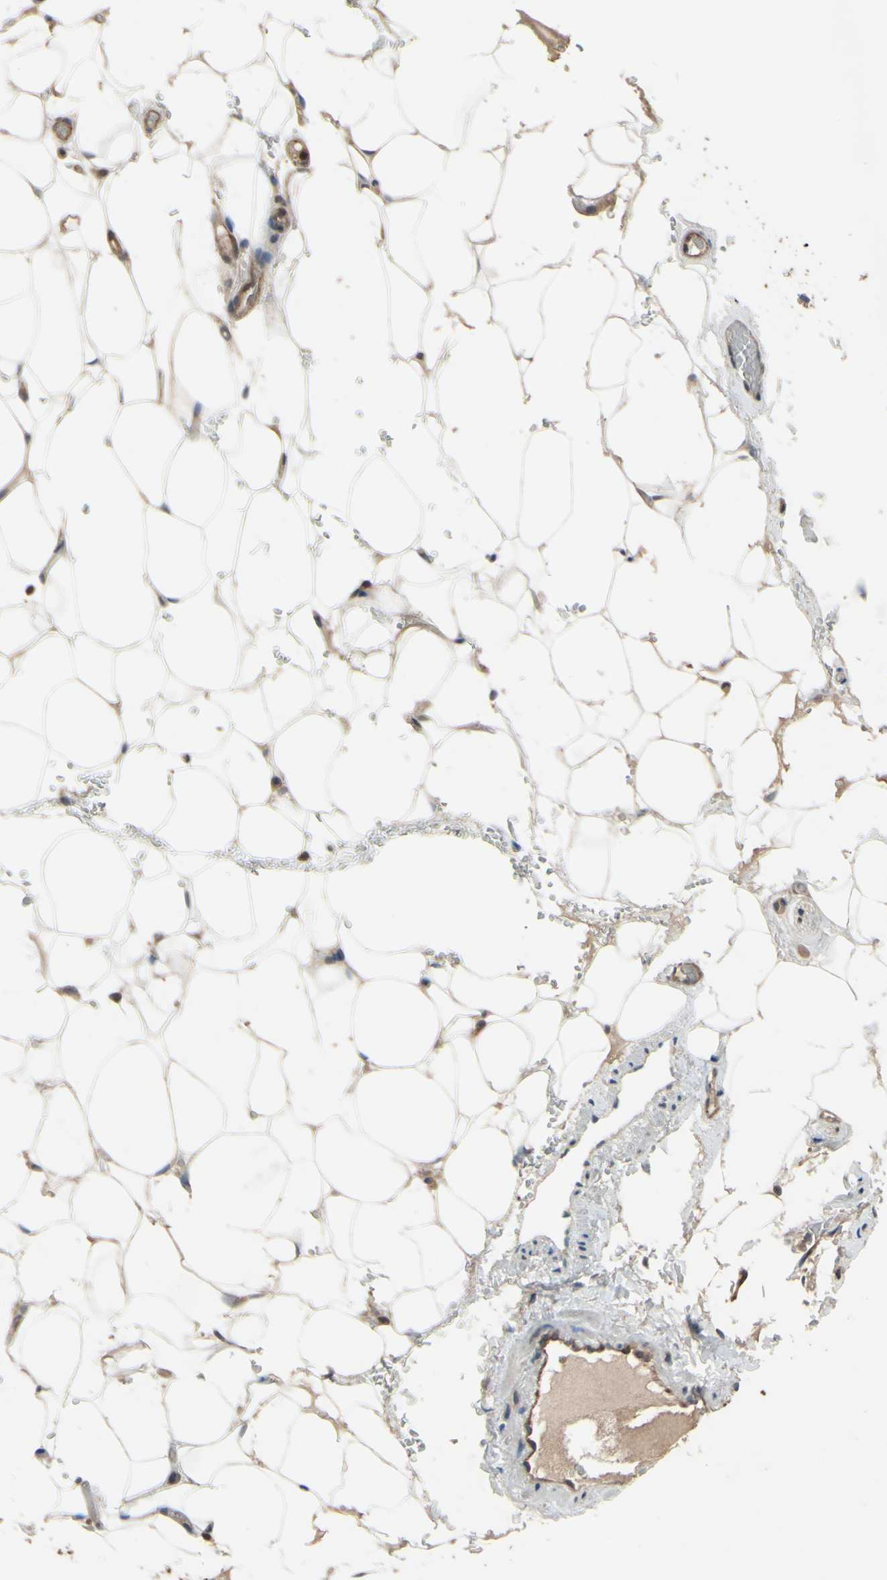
{"staining": {"intensity": "moderate", "quantity": "<25%", "location": "cytoplasmic/membranous"}, "tissue": "adipose tissue", "cell_type": "Adipocytes", "image_type": "normal", "snomed": [{"axis": "morphology", "description": "Normal tissue, NOS"}, {"axis": "topography", "description": "Peripheral nerve tissue"}], "caption": "Immunohistochemistry of unremarkable human adipose tissue demonstrates low levels of moderate cytoplasmic/membranous staining in about <25% of adipocytes. Nuclei are stained in blue.", "gene": "XIAP", "patient": {"sex": "male", "age": 70}}